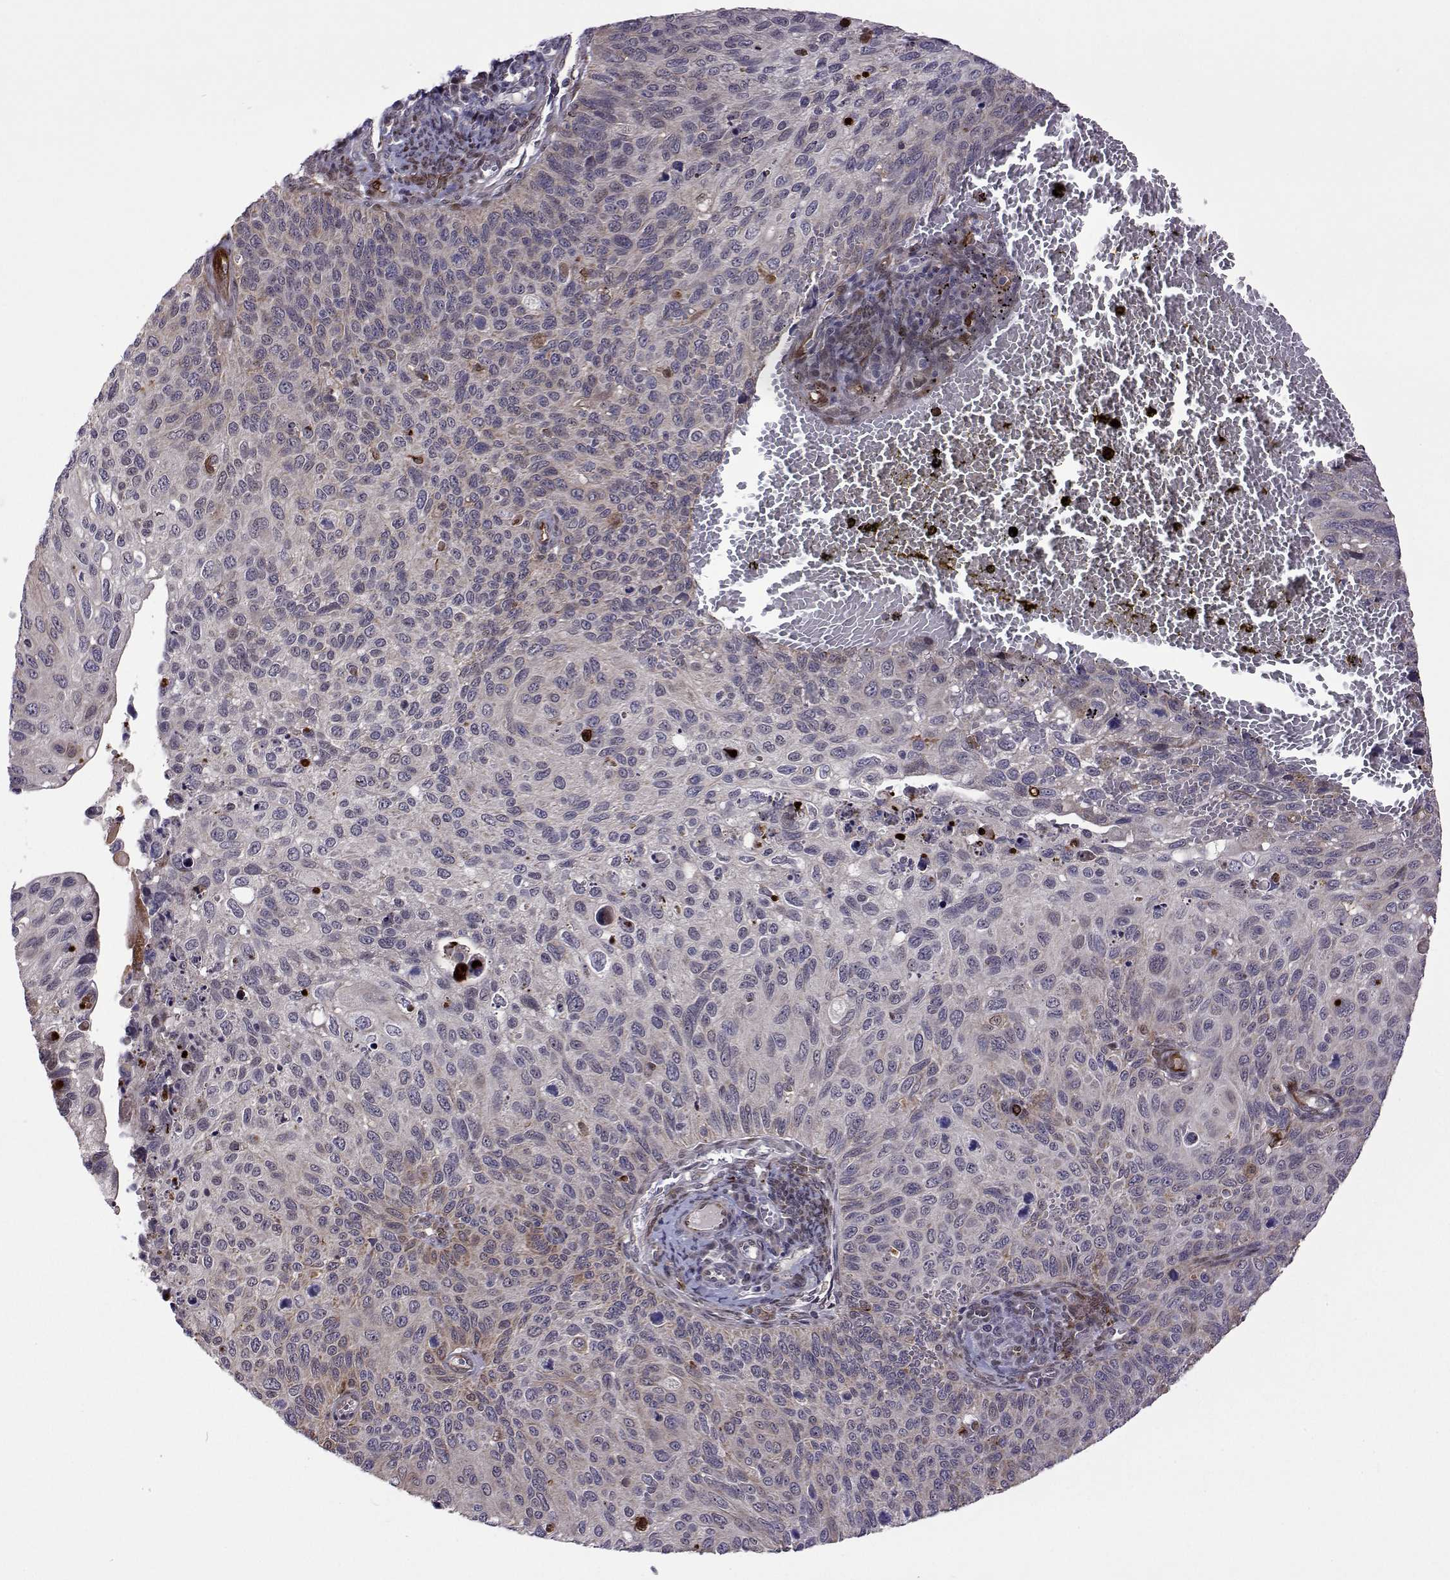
{"staining": {"intensity": "weak", "quantity": "<25%", "location": "cytoplasmic/membranous"}, "tissue": "cervical cancer", "cell_type": "Tumor cells", "image_type": "cancer", "snomed": [{"axis": "morphology", "description": "Squamous cell carcinoma, NOS"}, {"axis": "topography", "description": "Cervix"}], "caption": "Immunohistochemistry (IHC) of human cervical cancer demonstrates no staining in tumor cells.", "gene": "EFCAB3", "patient": {"sex": "female", "age": 70}}